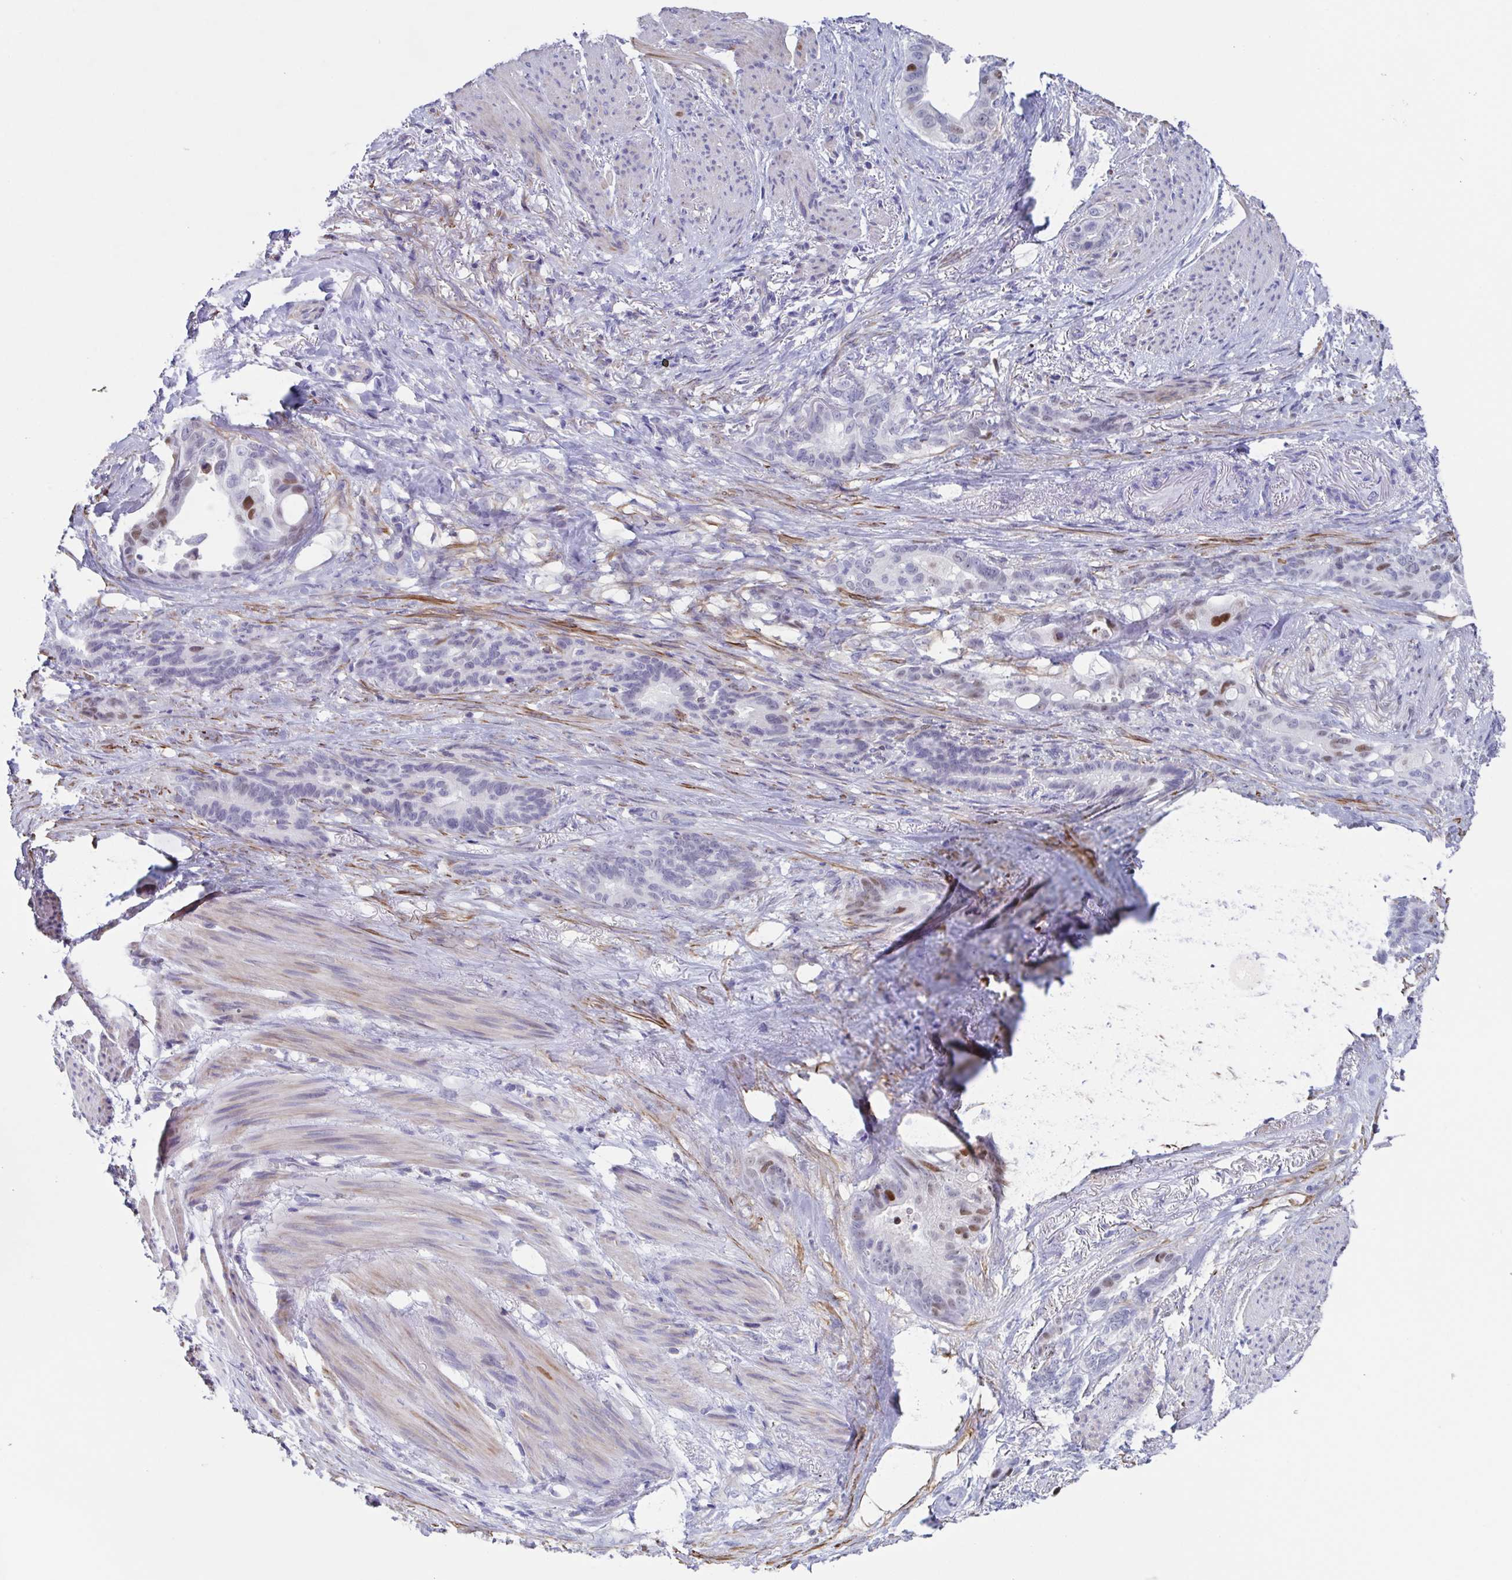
{"staining": {"intensity": "negative", "quantity": "none", "location": "none"}, "tissue": "stomach cancer", "cell_type": "Tumor cells", "image_type": "cancer", "snomed": [{"axis": "morphology", "description": "Normal tissue, NOS"}, {"axis": "morphology", "description": "Adenocarcinoma, NOS"}, {"axis": "topography", "description": "Esophagus"}, {"axis": "topography", "description": "Stomach, upper"}], "caption": "Tumor cells show no significant protein positivity in stomach adenocarcinoma.", "gene": "PBOV1", "patient": {"sex": "male", "age": 62}}